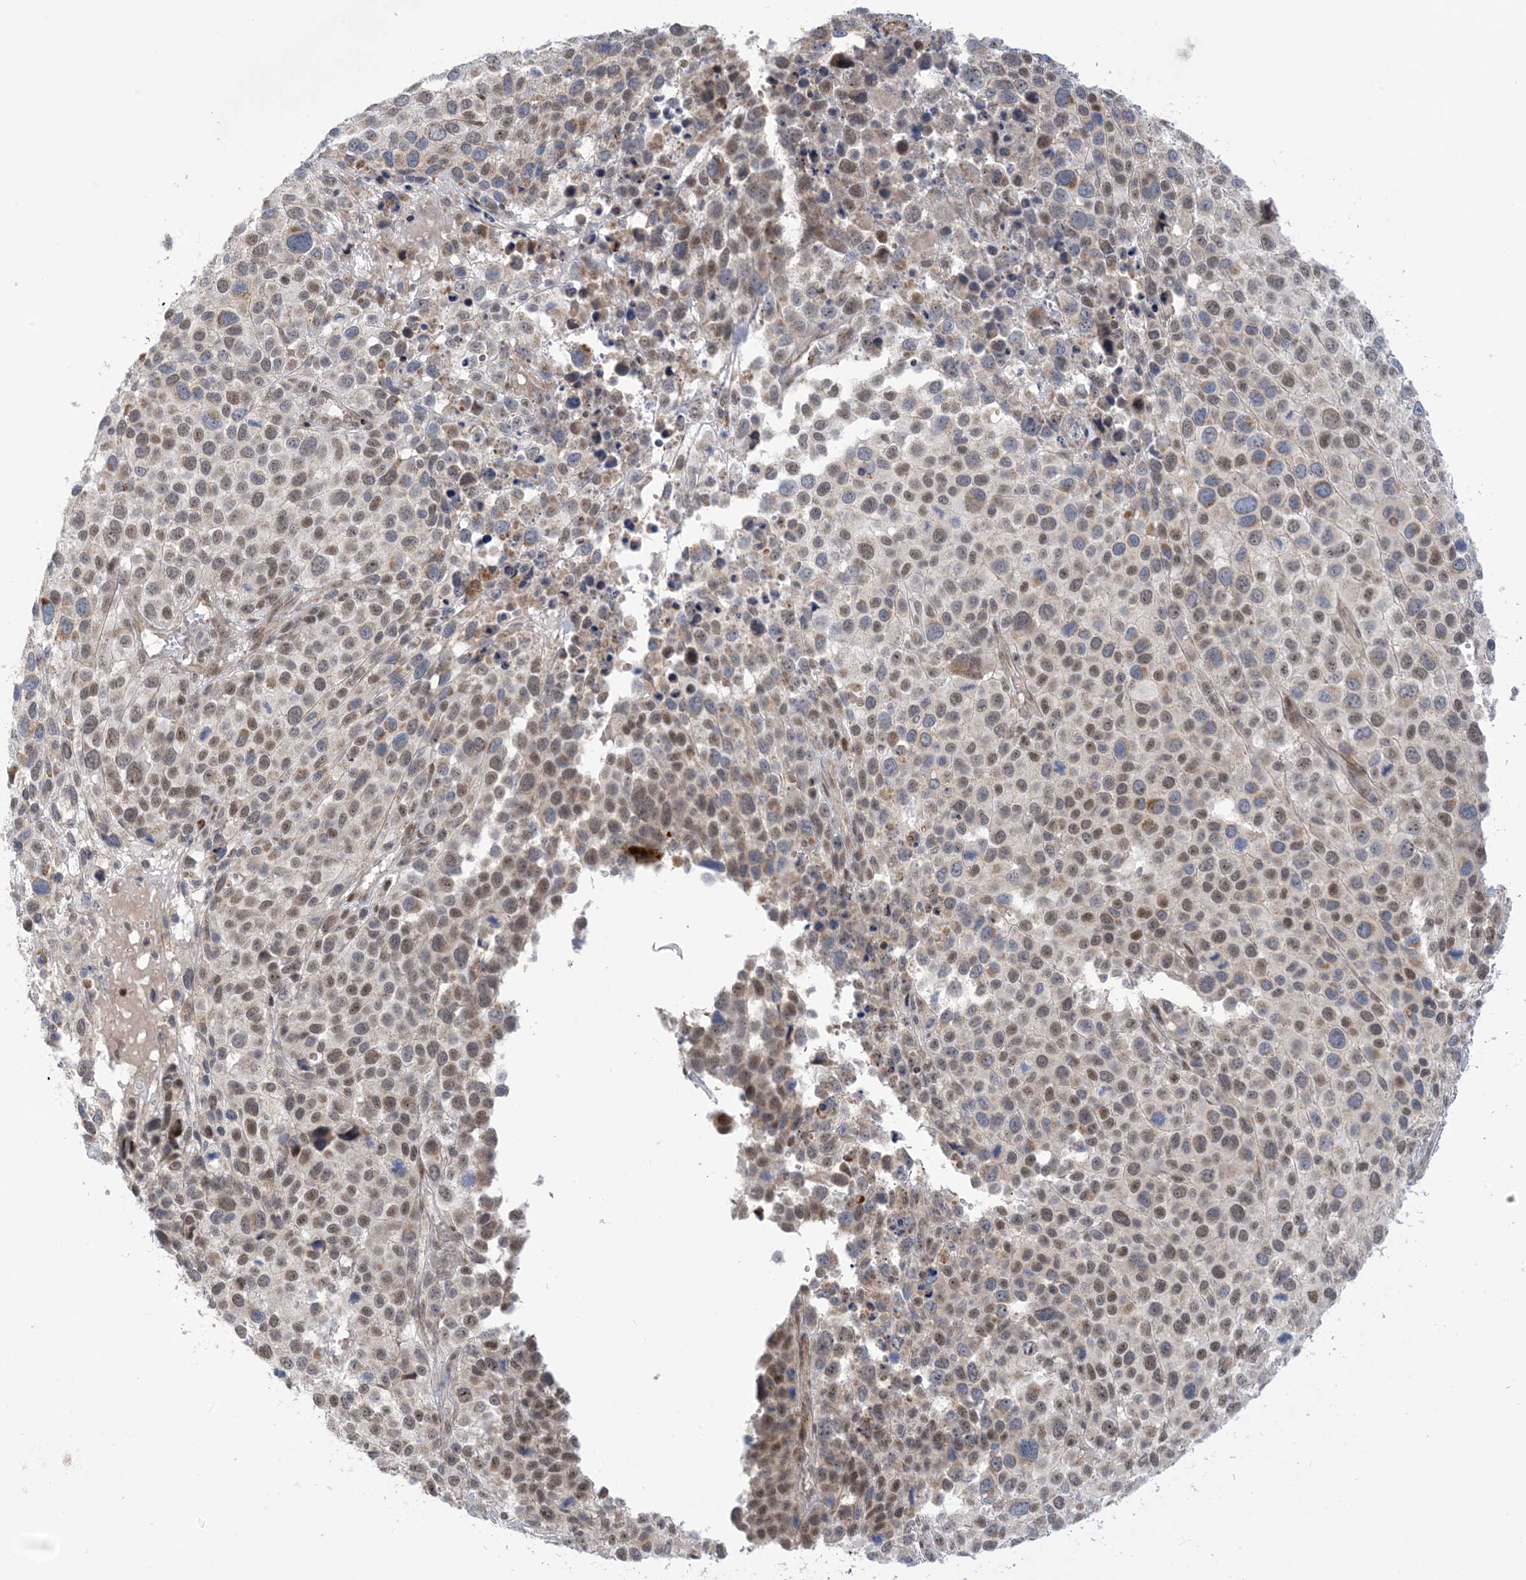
{"staining": {"intensity": "moderate", "quantity": ">75%", "location": "nuclear"}, "tissue": "melanoma", "cell_type": "Tumor cells", "image_type": "cancer", "snomed": [{"axis": "morphology", "description": "Malignant melanoma, NOS"}, {"axis": "topography", "description": "Skin of trunk"}], "caption": "Malignant melanoma was stained to show a protein in brown. There is medium levels of moderate nuclear staining in about >75% of tumor cells.", "gene": "ZNF8", "patient": {"sex": "male", "age": 71}}